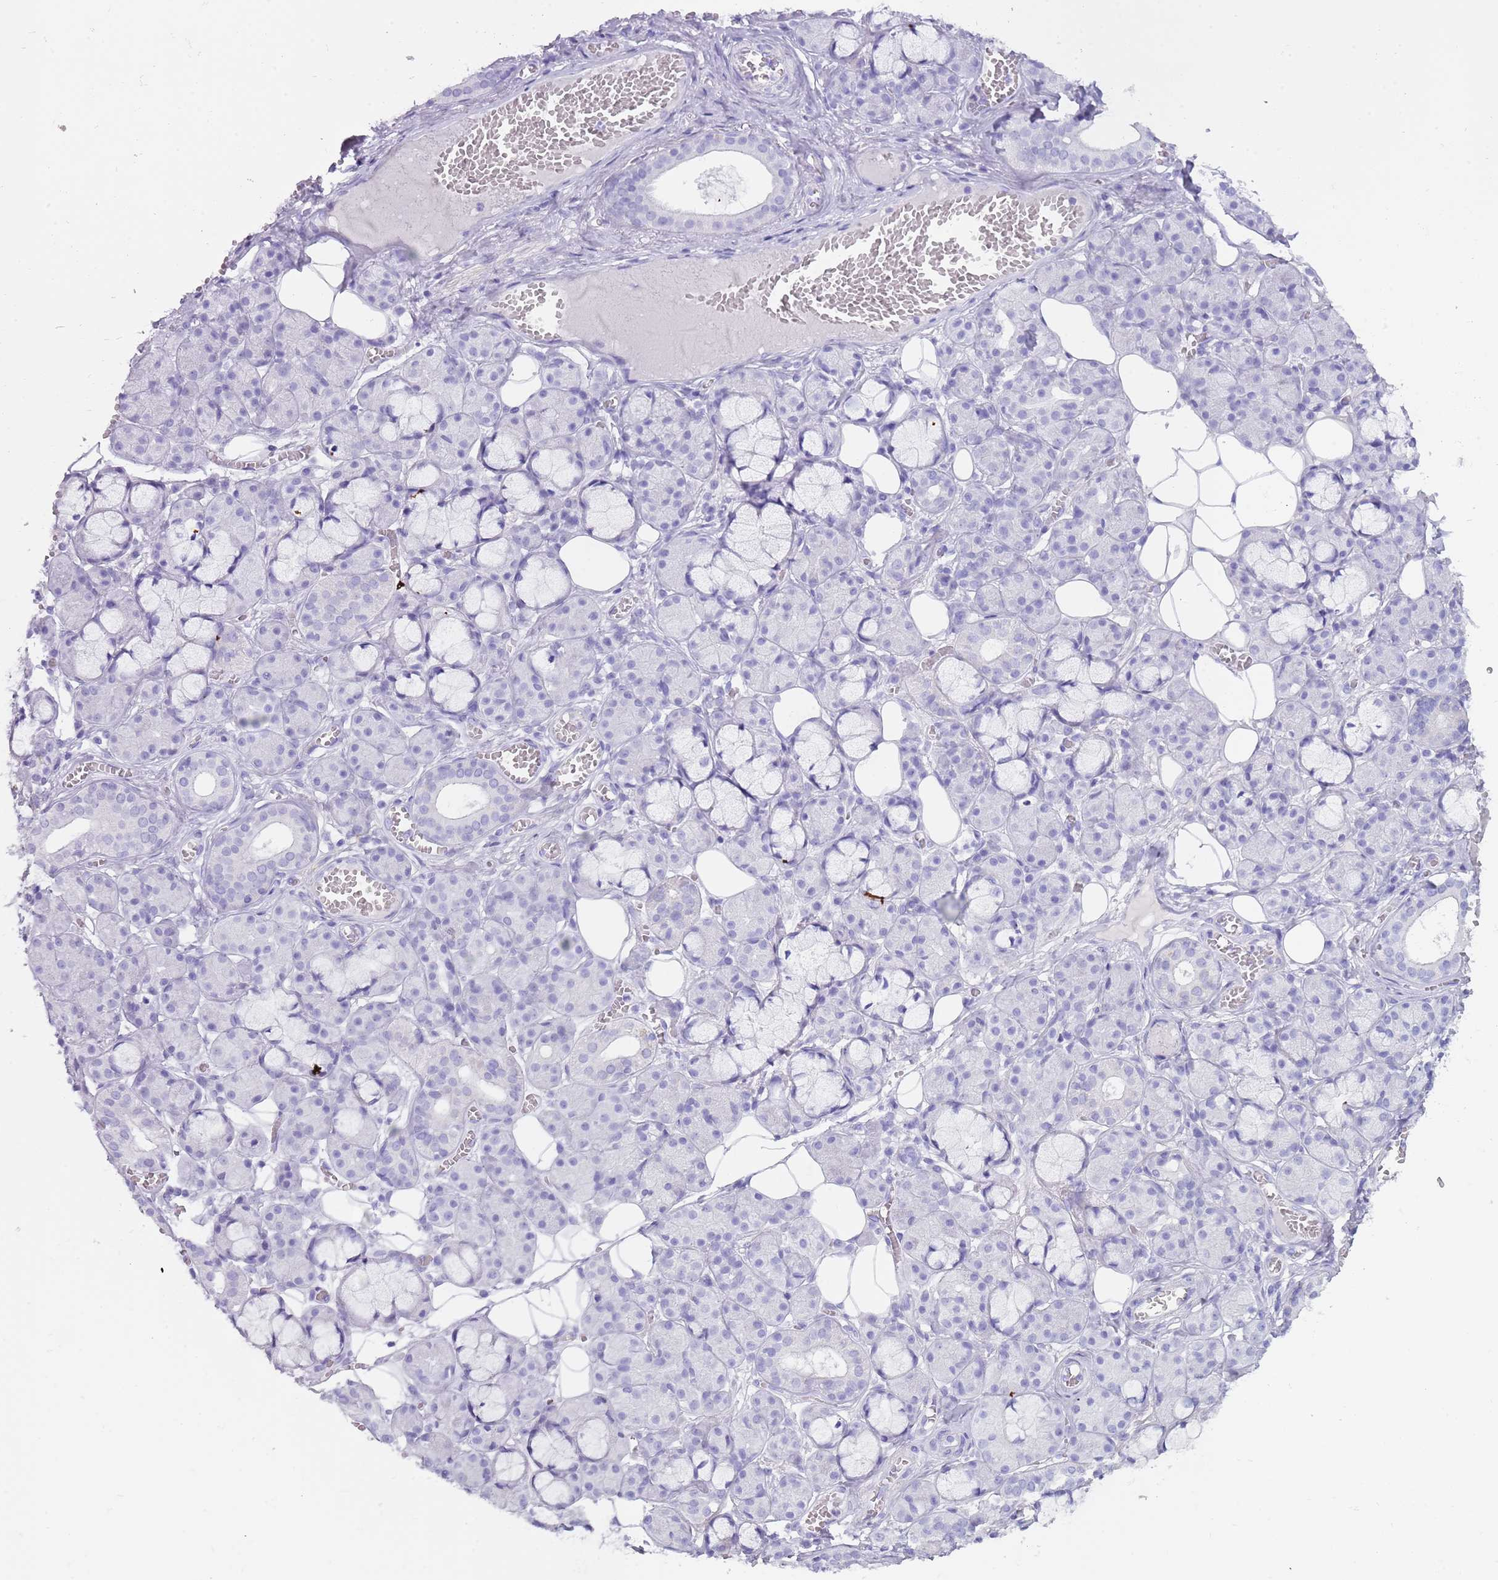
{"staining": {"intensity": "negative", "quantity": "none", "location": "none"}, "tissue": "salivary gland", "cell_type": "Glandular cells", "image_type": "normal", "snomed": [{"axis": "morphology", "description": "Normal tissue, NOS"}, {"axis": "topography", "description": "Salivary gland"}], "caption": "This is an immunohistochemistry image of unremarkable salivary gland. There is no positivity in glandular cells.", "gene": "ENSG00000271254", "patient": {"sex": "male", "age": 63}}